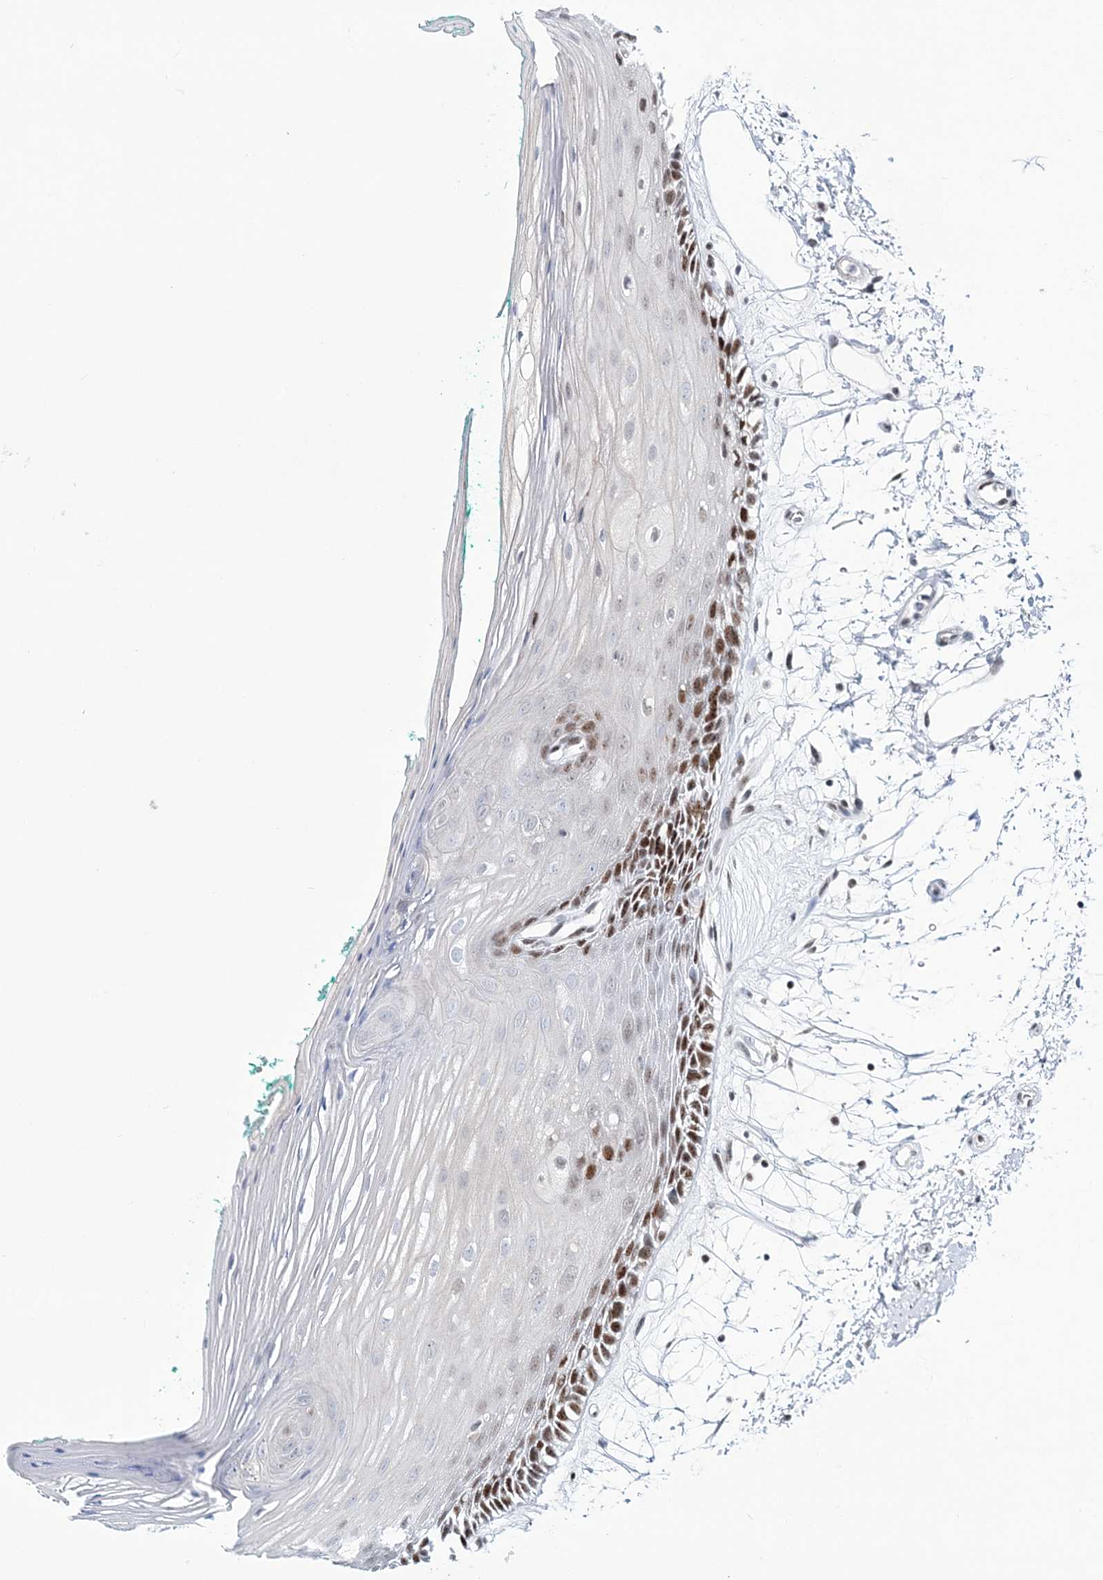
{"staining": {"intensity": "moderate", "quantity": "25%-75%", "location": "nuclear"}, "tissue": "oral mucosa", "cell_type": "Squamous epithelial cells", "image_type": "normal", "snomed": [{"axis": "morphology", "description": "Normal tissue, NOS"}, {"axis": "topography", "description": "Skeletal muscle"}, {"axis": "topography", "description": "Oral tissue"}, {"axis": "topography", "description": "Peripheral nerve tissue"}], "caption": "Human oral mucosa stained with a brown dye displays moderate nuclear positive staining in about 25%-75% of squamous epithelial cells.", "gene": "LRRFIP2", "patient": {"sex": "female", "age": 84}}